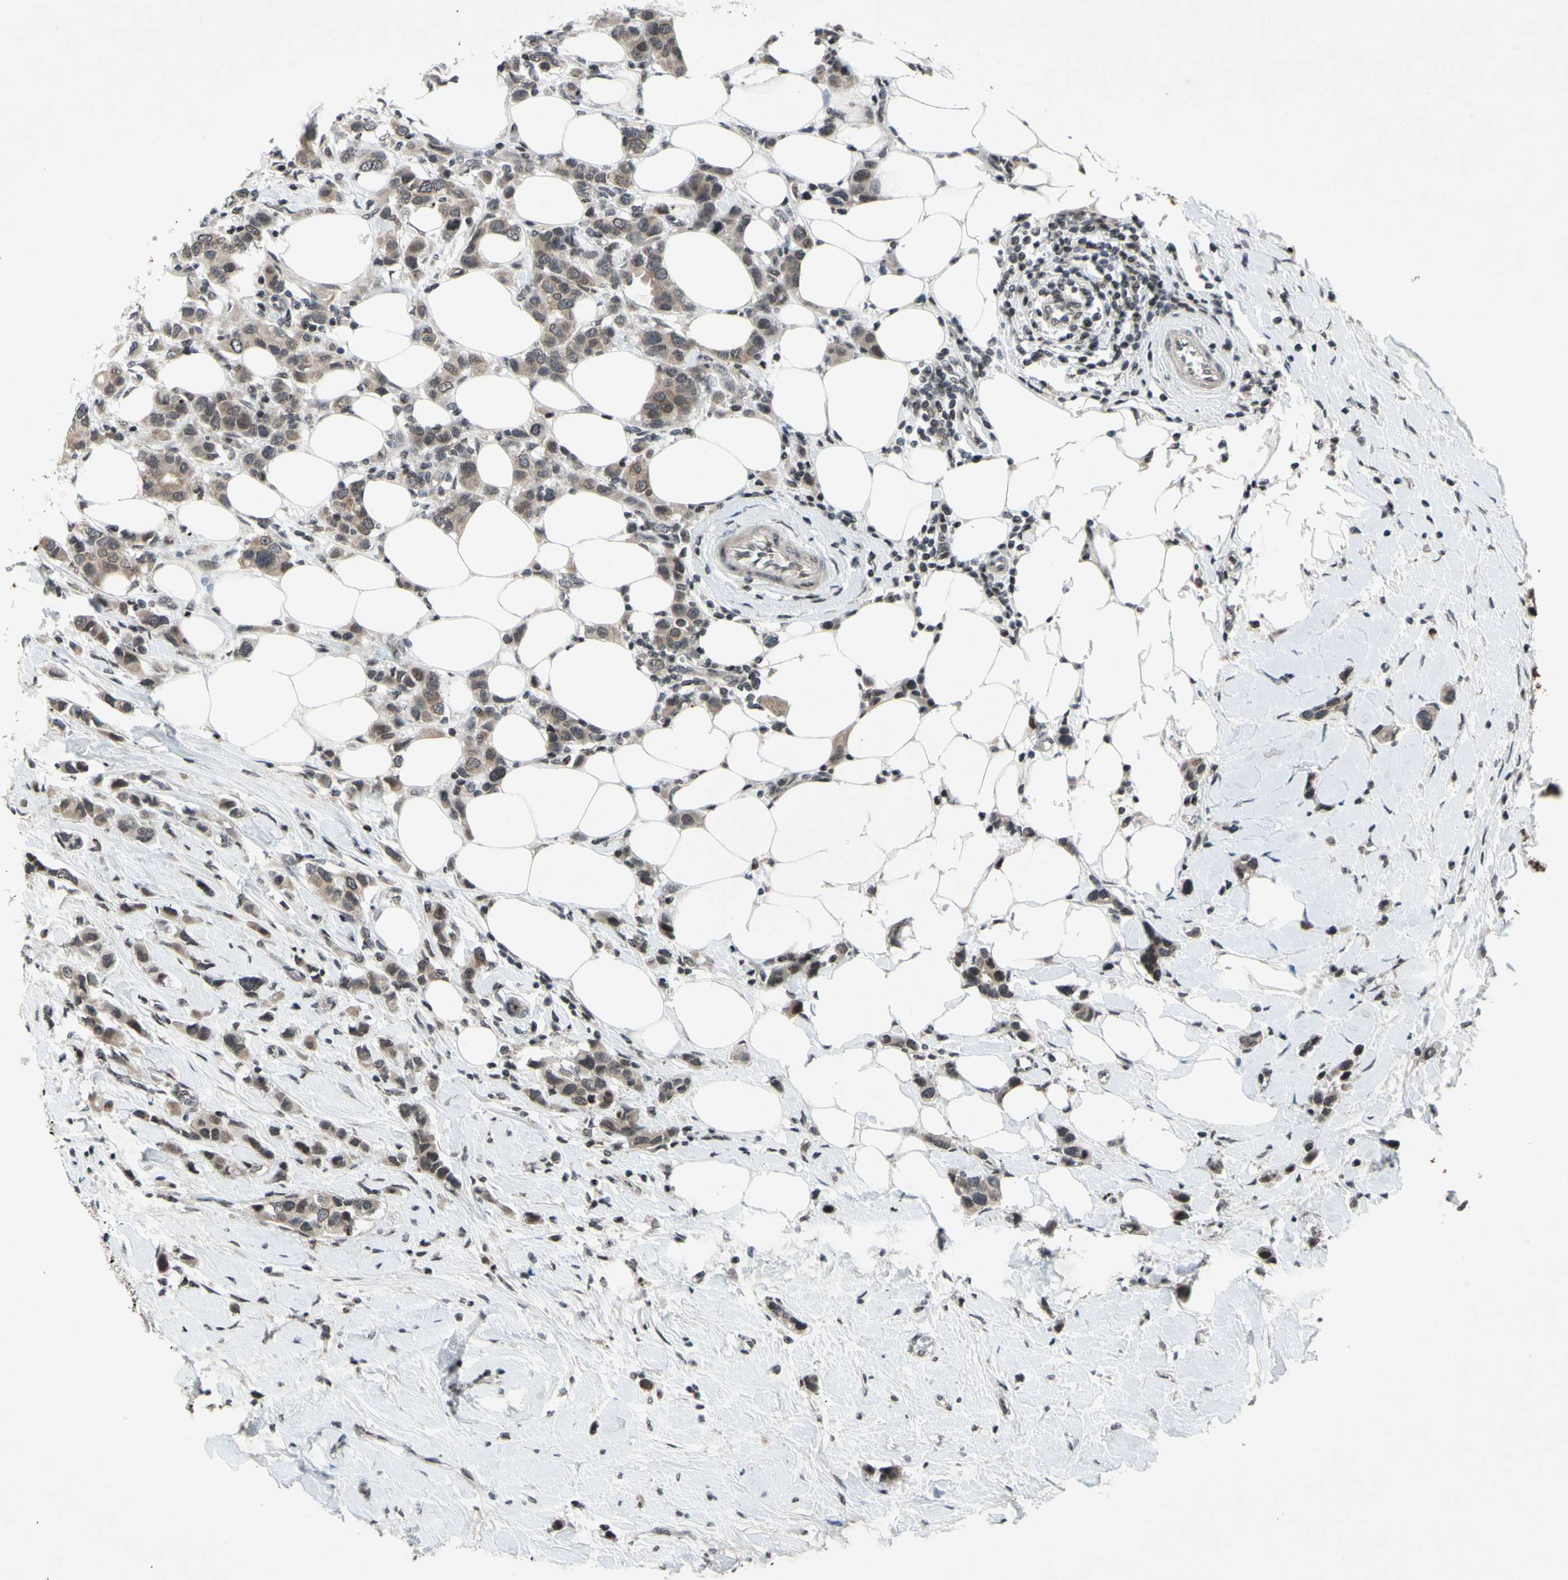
{"staining": {"intensity": "weak", "quantity": "25%-75%", "location": "cytoplasmic/membranous,nuclear"}, "tissue": "breast cancer", "cell_type": "Tumor cells", "image_type": "cancer", "snomed": [{"axis": "morphology", "description": "Normal tissue, NOS"}, {"axis": "morphology", "description": "Duct carcinoma"}, {"axis": "topography", "description": "Breast"}], "caption": "This is an image of immunohistochemistry staining of breast intraductal carcinoma, which shows weak staining in the cytoplasmic/membranous and nuclear of tumor cells.", "gene": "XPO1", "patient": {"sex": "female", "age": 50}}